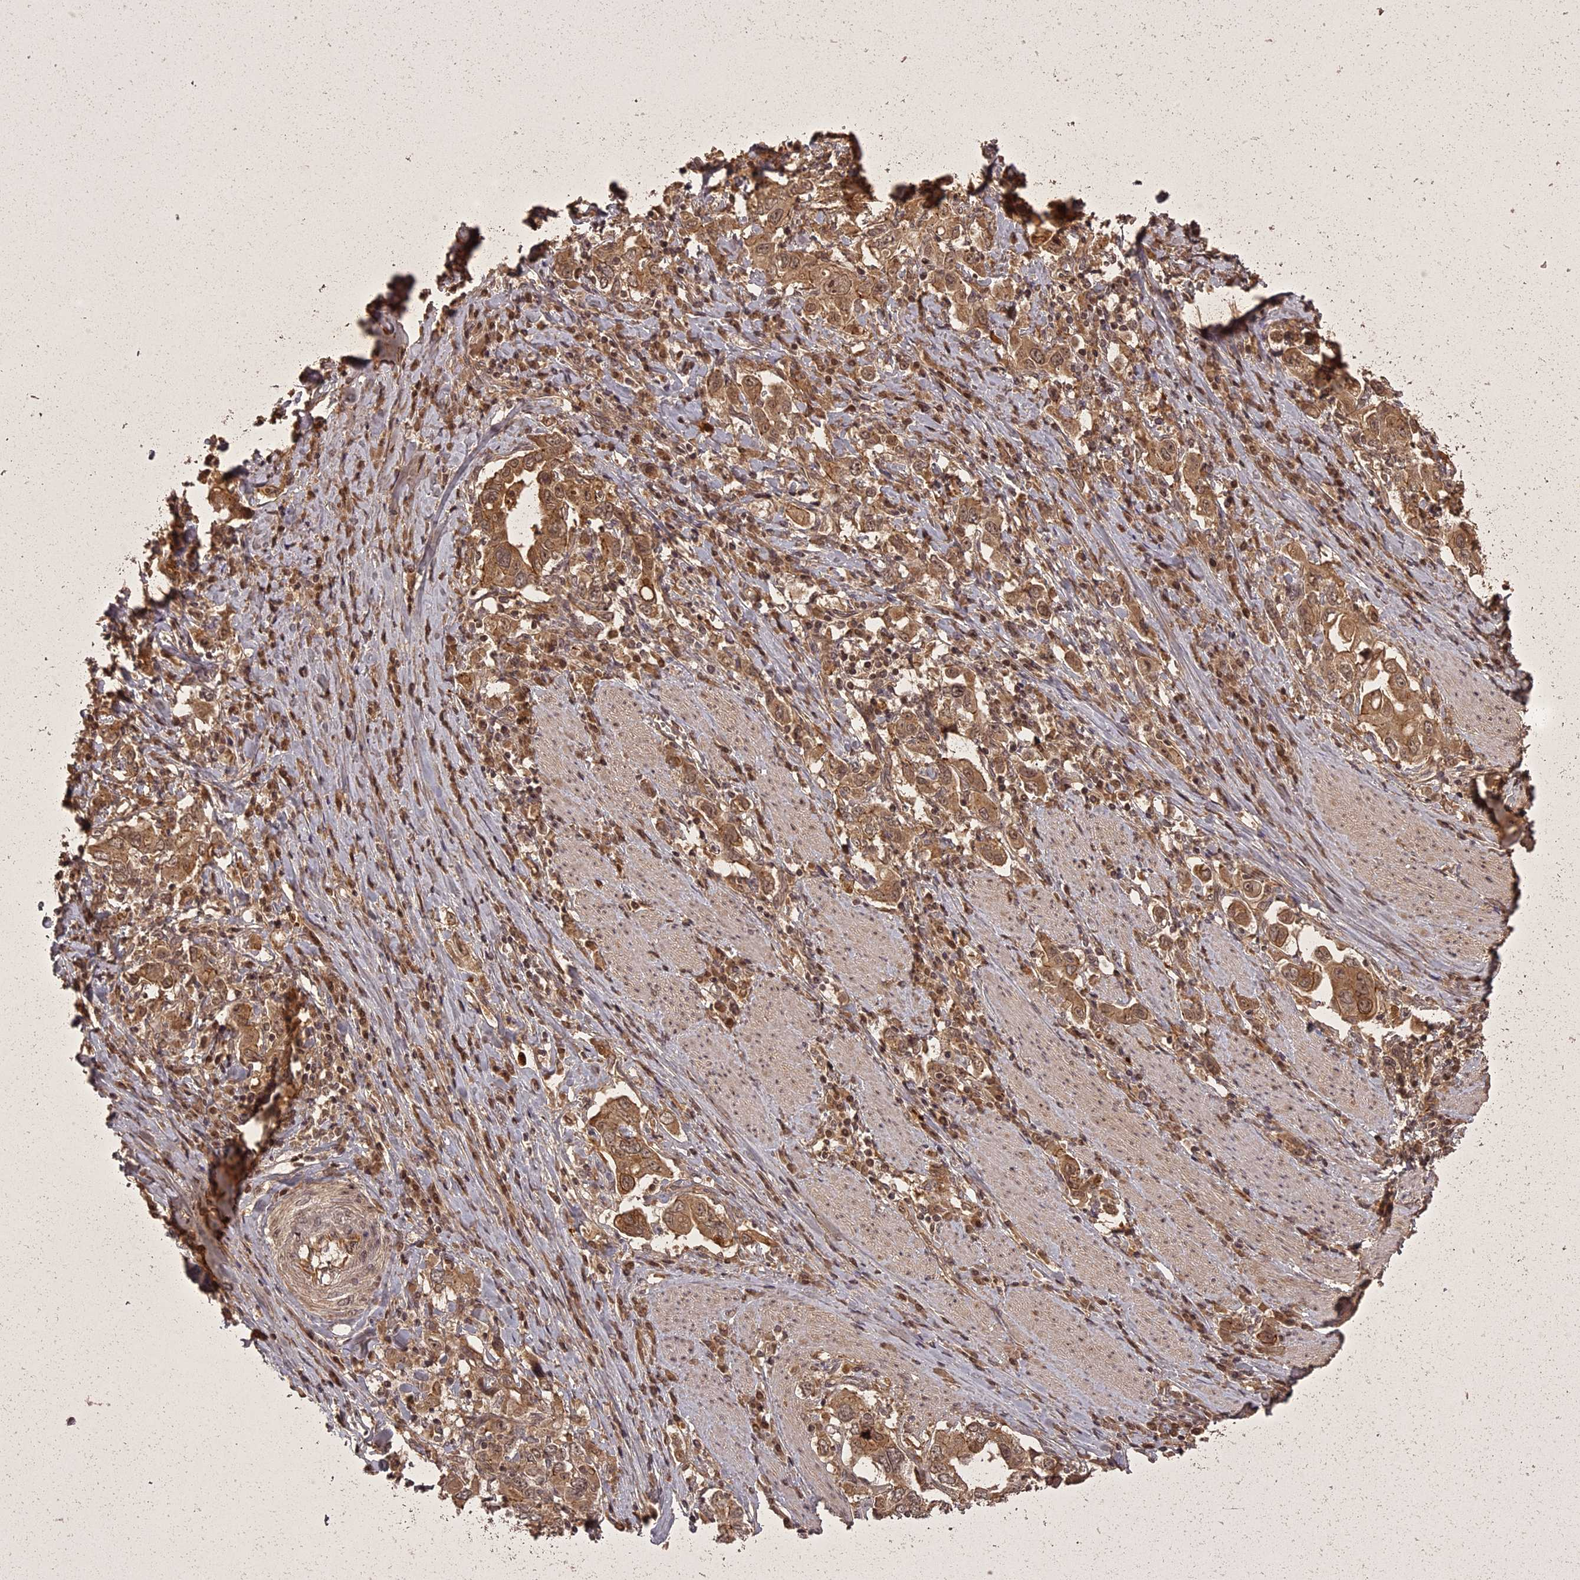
{"staining": {"intensity": "moderate", "quantity": ">75%", "location": "cytoplasmic/membranous,nuclear"}, "tissue": "stomach cancer", "cell_type": "Tumor cells", "image_type": "cancer", "snomed": [{"axis": "morphology", "description": "Adenocarcinoma, NOS"}, {"axis": "topography", "description": "Stomach, upper"}, {"axis": "topography", "description": "Stomach"}], "caption": "Immunohistochemical staining of adenocarcinoma (stomach) displays medium levels of moderate cytoplasmic/membranous and nuclear protein expression in about >75% of tumor cells. Using DAB (brown) and hematoxylin (blue) stains, captured at high magnification using brightfield microscopy.", "gene": "ING5", "patient": {"sex": "male", "age": 62}}